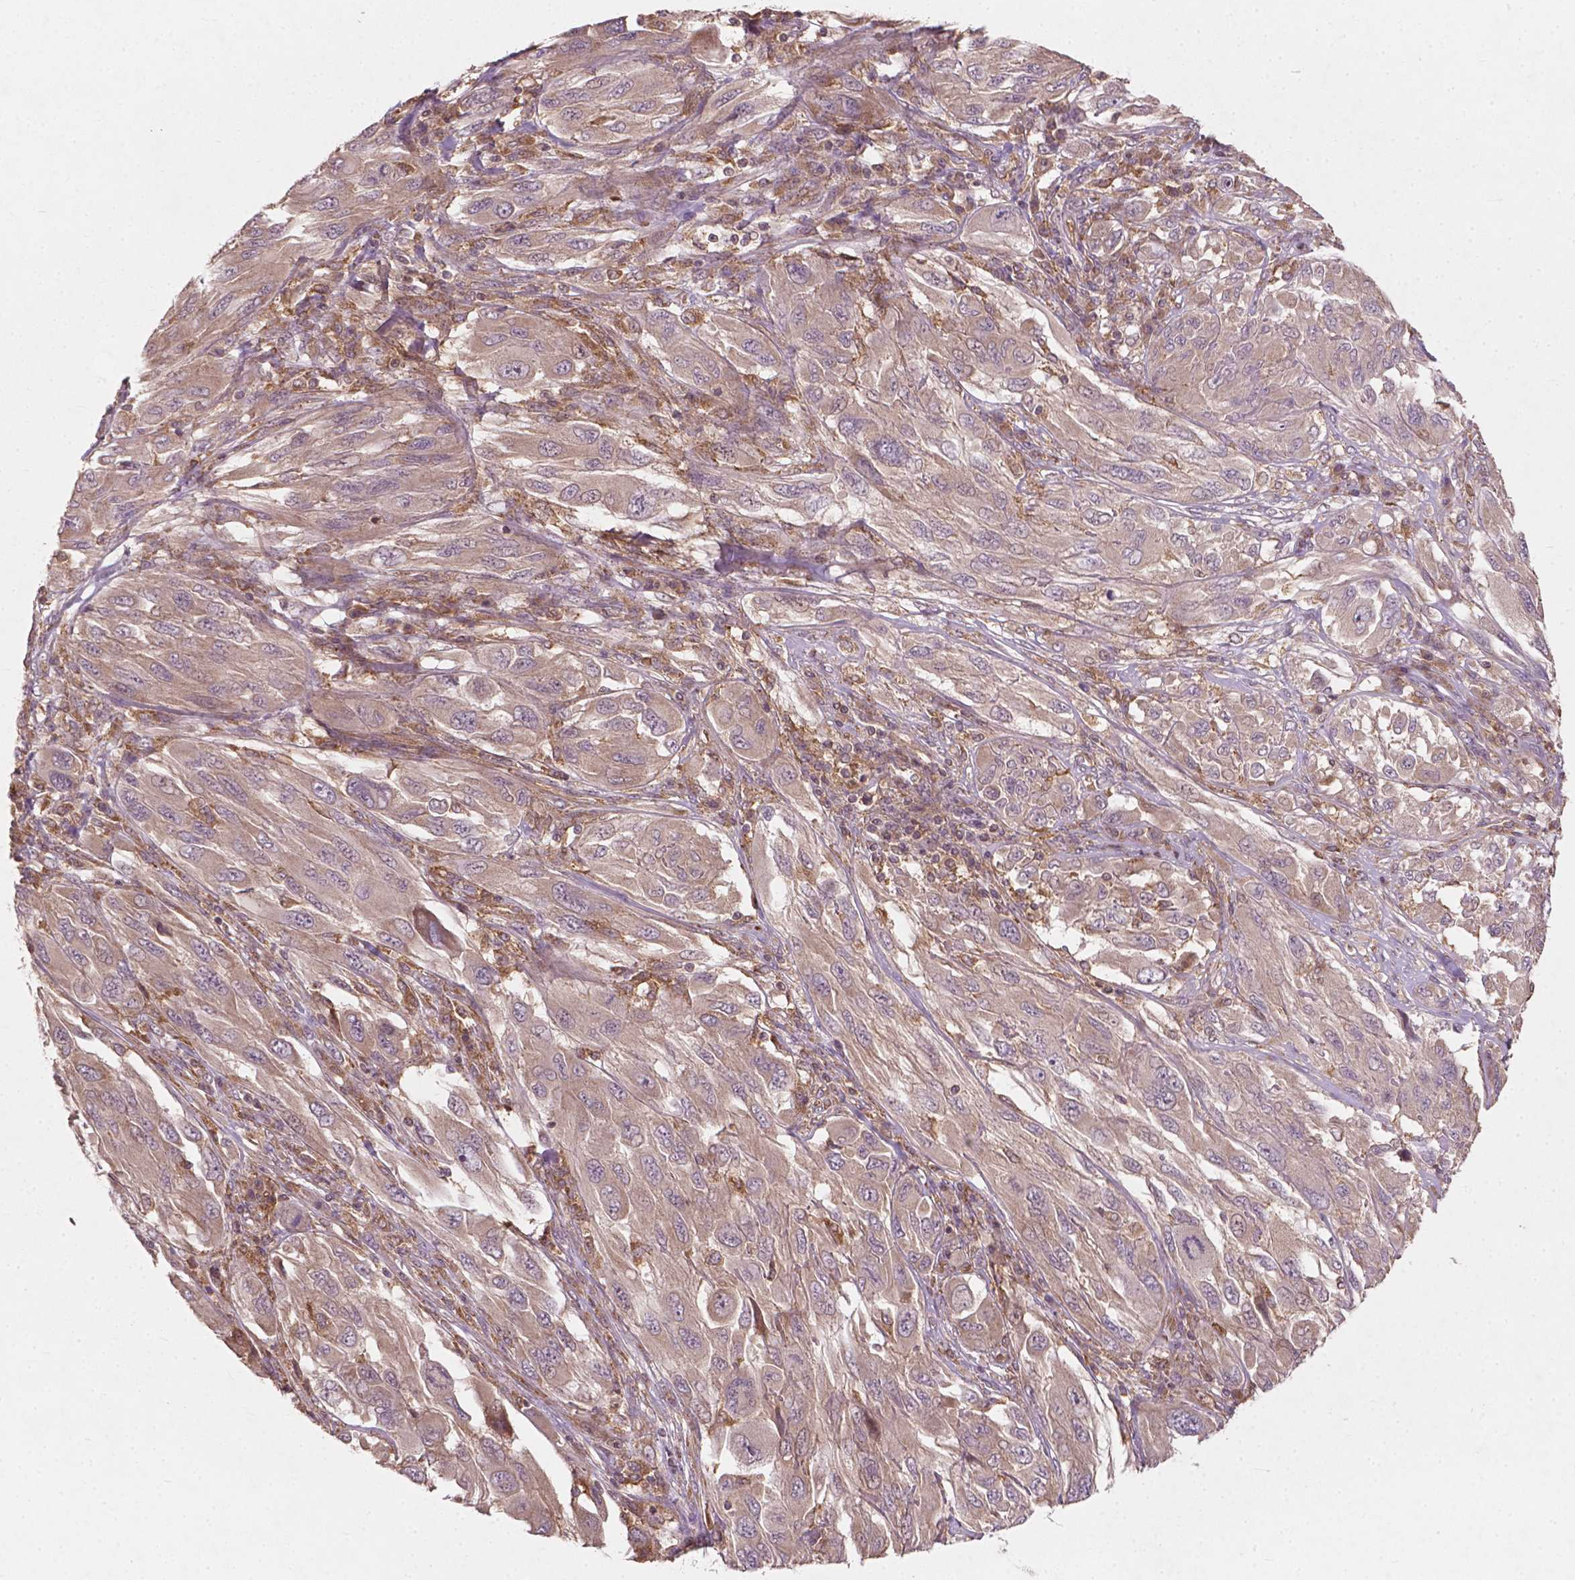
{"staining": {"intensity": "weak", "quantity": ">75%", "location": "cytoplasmic/membranous"}, "tissue": "melanoma", "cell_type": "Tumor cells", "image_type": "cancer", "snomed": [{"axis": "morphology", "description": "Malignant melanoma, NOS"}, {"axis": "topography", "description": "Skin"}], "caption": "Immunohistochemical staining of human malignant melanoma demonstrates weak cytoplasmic/membranous protein positivity in approximately >75% of tumor cells.", "gene": "CYFIP2", "patient": {"sex": "female", "age": 91}}